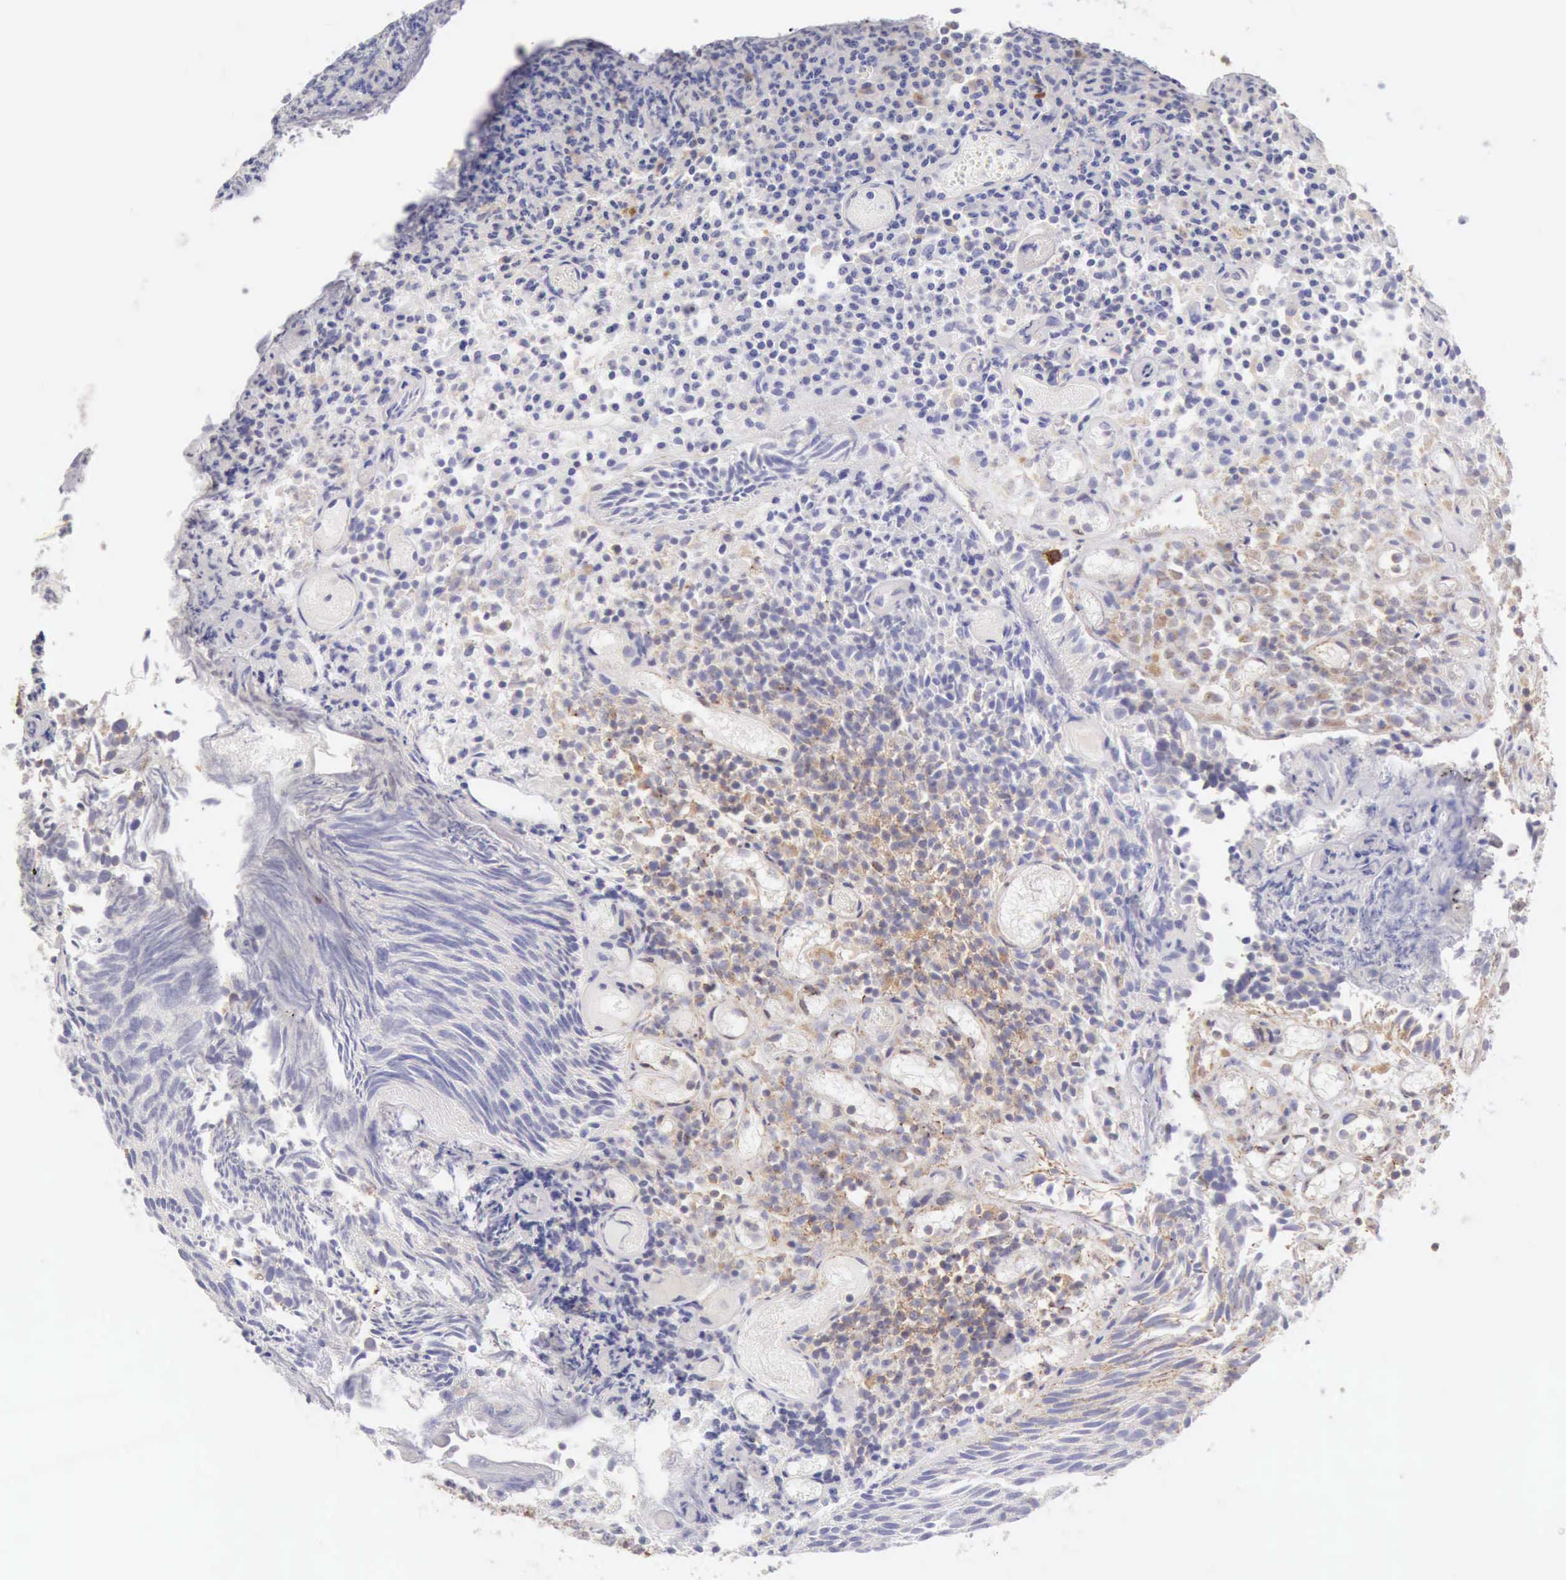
{"staining": {"intensity": "negative", "quantity": "none", "location": "none"}, "tissue": "urothelial cancer", "cell_type": "Tumor cells", "image_type": "cancer", "snomed": [{"axis": "morphology", "description": "Urothelial carcinoma, Low grade"}, {"axis": "topography", "description": "Urinary bladder"}], "caption": "Immunohistochemistry of low-grade urothelial carcinoma shows no positivity in tumor cells.", "gene": "ARHGAP4", "patient": {"sex": "male", "age": 85}}